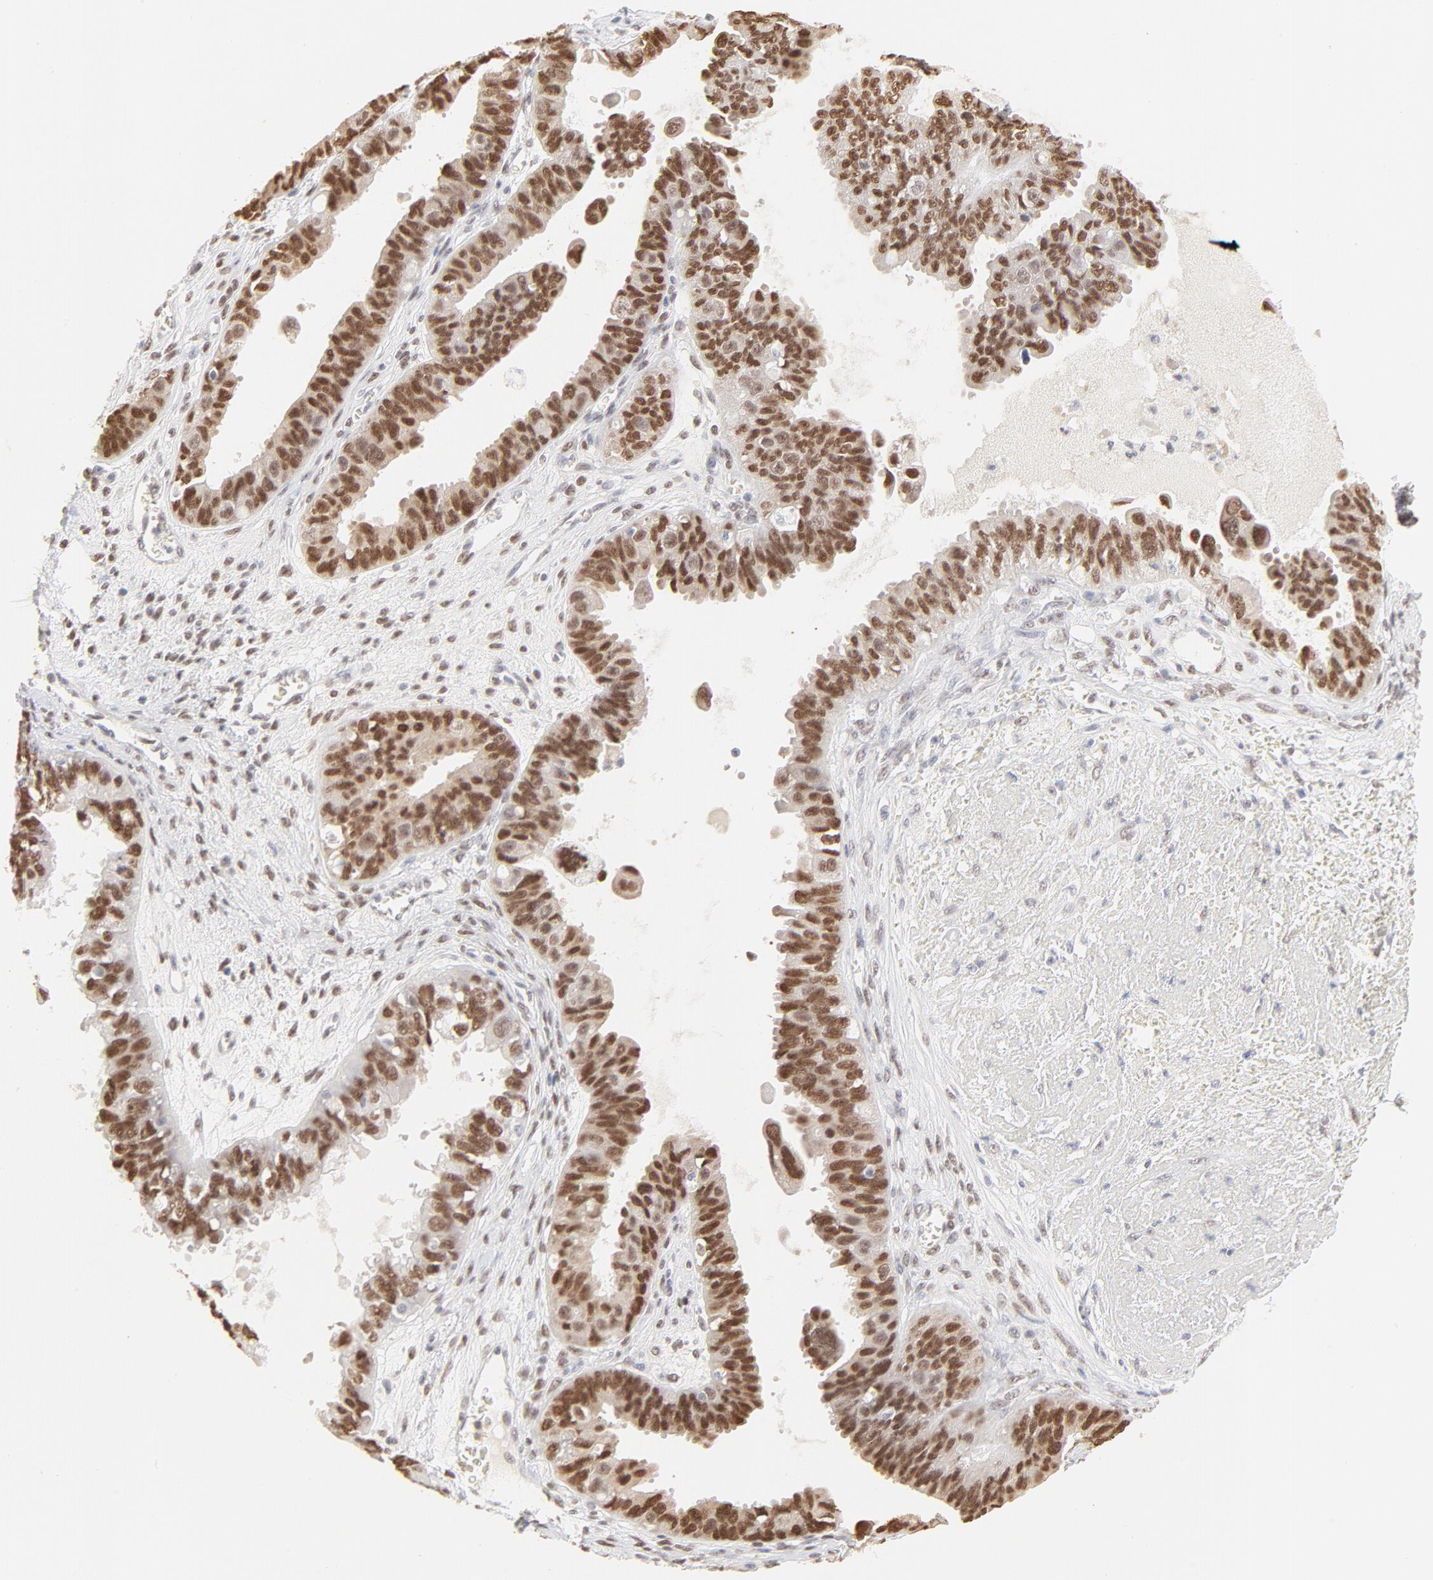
{"staining": {"intensity": "moderate", "quantity": ">75%", "location": "nuclear"}, "tissue": "ovarian cancer", "cell_type": "Tumor cells", "image_type": "cancer", "snomed": [{"axis": "morphology", "description": "Carcinoma, endometroid"}, {"axis": "topography", "description": "Ovary"}], "caption": "Immunohistochemical staining of ovarian endometroid carcinoma shows moderate nuclear protein expression in about >75% of tumor cells.", "gene": "PBX3", "patient": {"sex": "female", "age": 85}}